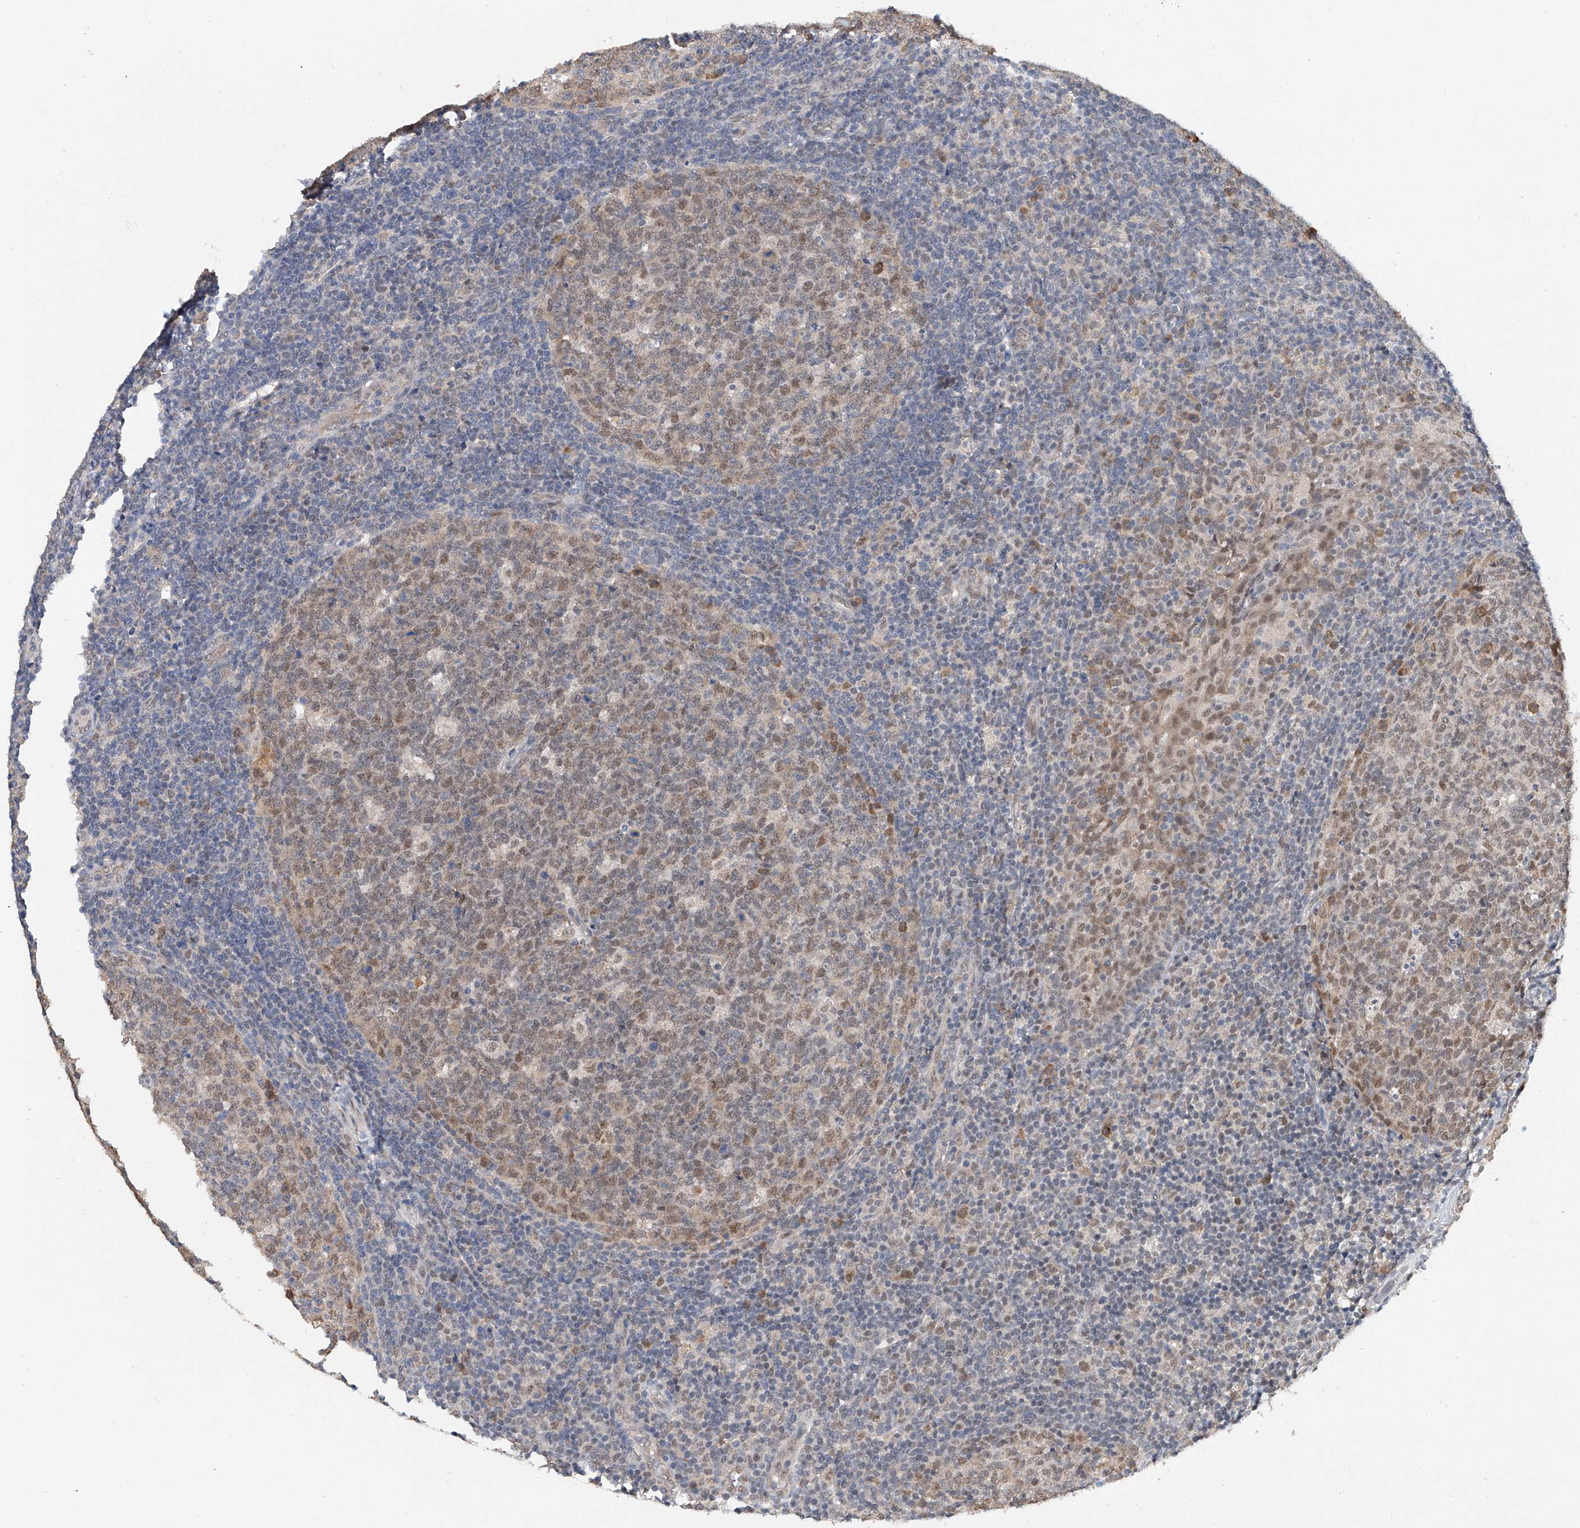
{"staining": {"intensity": "weak", "quantity": "25%-75%", "location": "nuclear"}, "tissue": "tonsil", "cell_type": "Germinal center cells", "image_type": "normal", "snomed": [{"axis": "morphology", "description": "Normal tissue, NOS"}, {"axis": "topography", "description": "Tonsil"}], "caption": "A low amount of weak nuclear expression is appreciated in about 25%-75% of germinal center cells in normal tonsil. The staining was performed using DAB, with brown indicating positive protein expression. Nuclei are stained blue with hematoxylin.", "gene": "CARMIL3", "patient": {"sex": "female", "age": 19}}